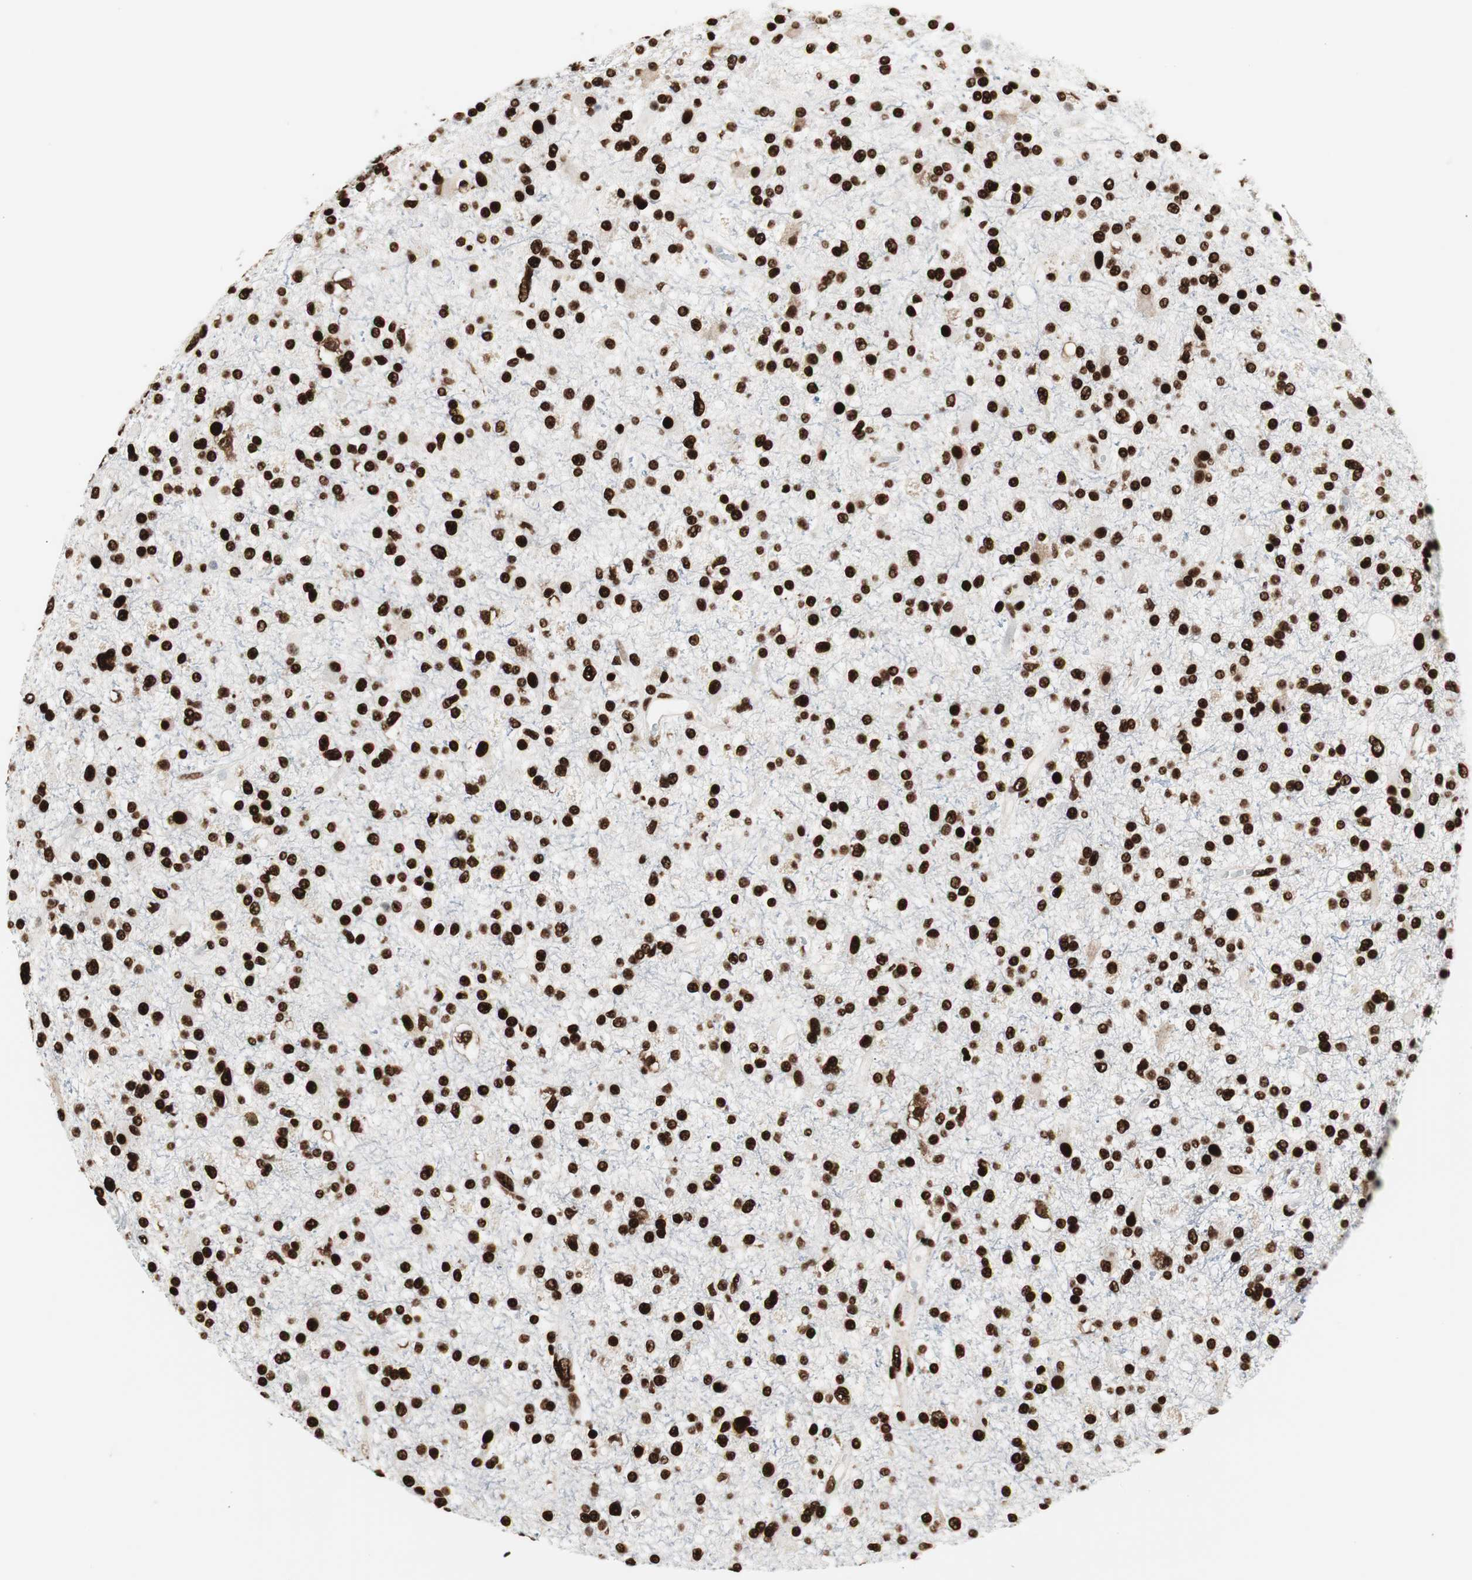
{"staining": {"intensity": "strong", "quantity": ">75%", "location": "nuclear"}, "tissue": "glioma", "cell_type": "Tumor cells", "image_type": "cancer", "snomed": [{"axis": "morphology", "description": "Glioma, malignant, High grade"}, {"axis": "topography", "description": "Brain"}], "caption": "DAB (3,3'-diaminobenzidine) immunohistochemical staining of glioma shows strong nuclear protein expression in approximately >75% of tumor cells.", "gene": "MTA2", "patient": {"sex": "male", "age": 33}}